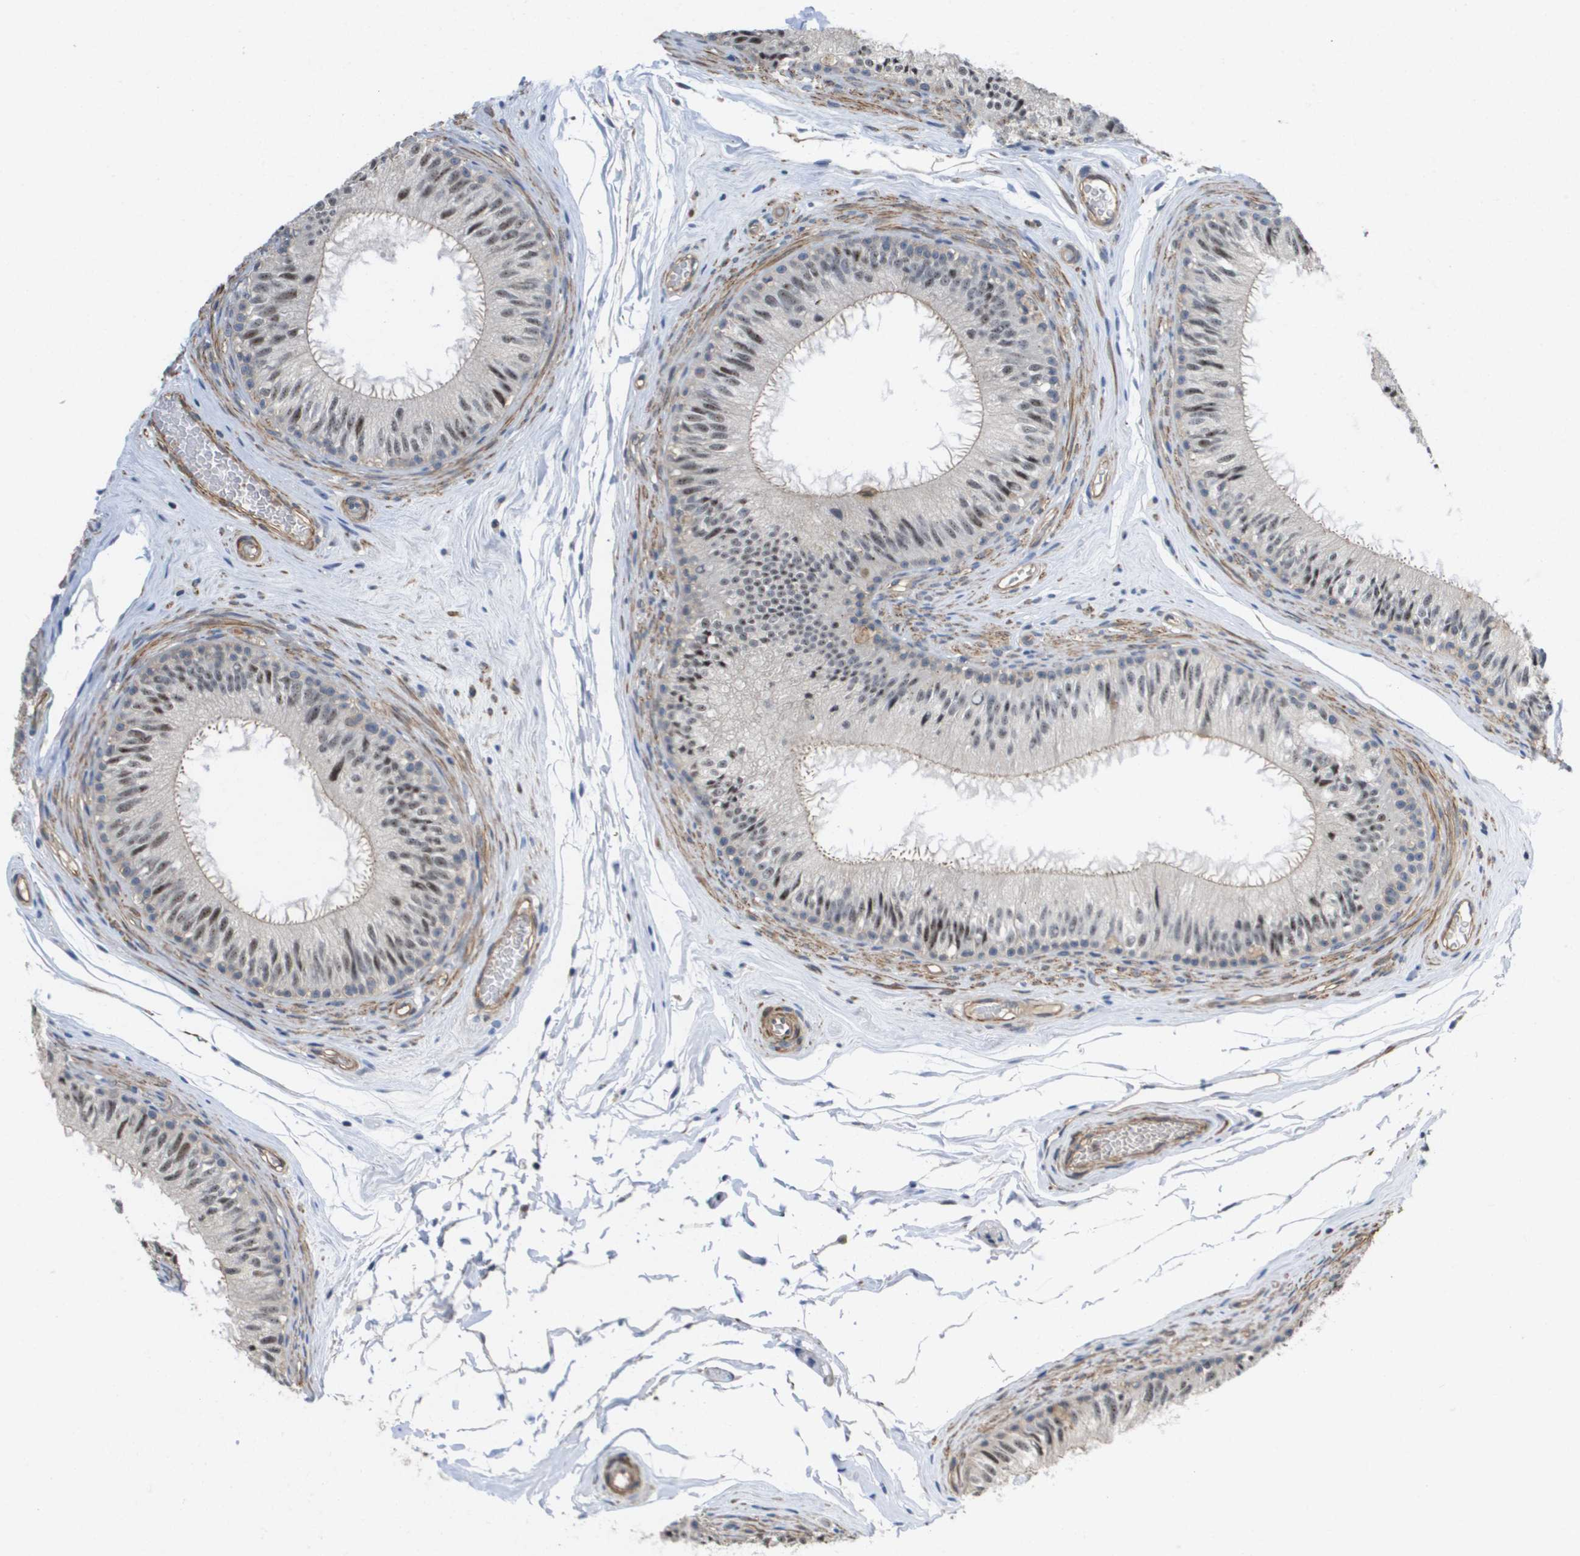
{"staining": {"intensity": "weak", "quantity": "25%-75%", "location": "nuclear"}, "tissue": "epididymis", "cell_type": "Glandular cells", "image_type": "normal", "snomed": [{"axis": "morphology", "description": "Normal tissue, NOS"}, {"axis": "topography", "description": "Testis"}, {"axis": "topography", "description": "Epididymis"}], "caption": "A photomicrograph showing weak nuclear positivity in approximately 25%-75% of glandular cells in normal epididymis, as visualized by brown immunohistochemical staining.", "gene": "RNF112", "patient": {"sex": "male", "age": 36}}